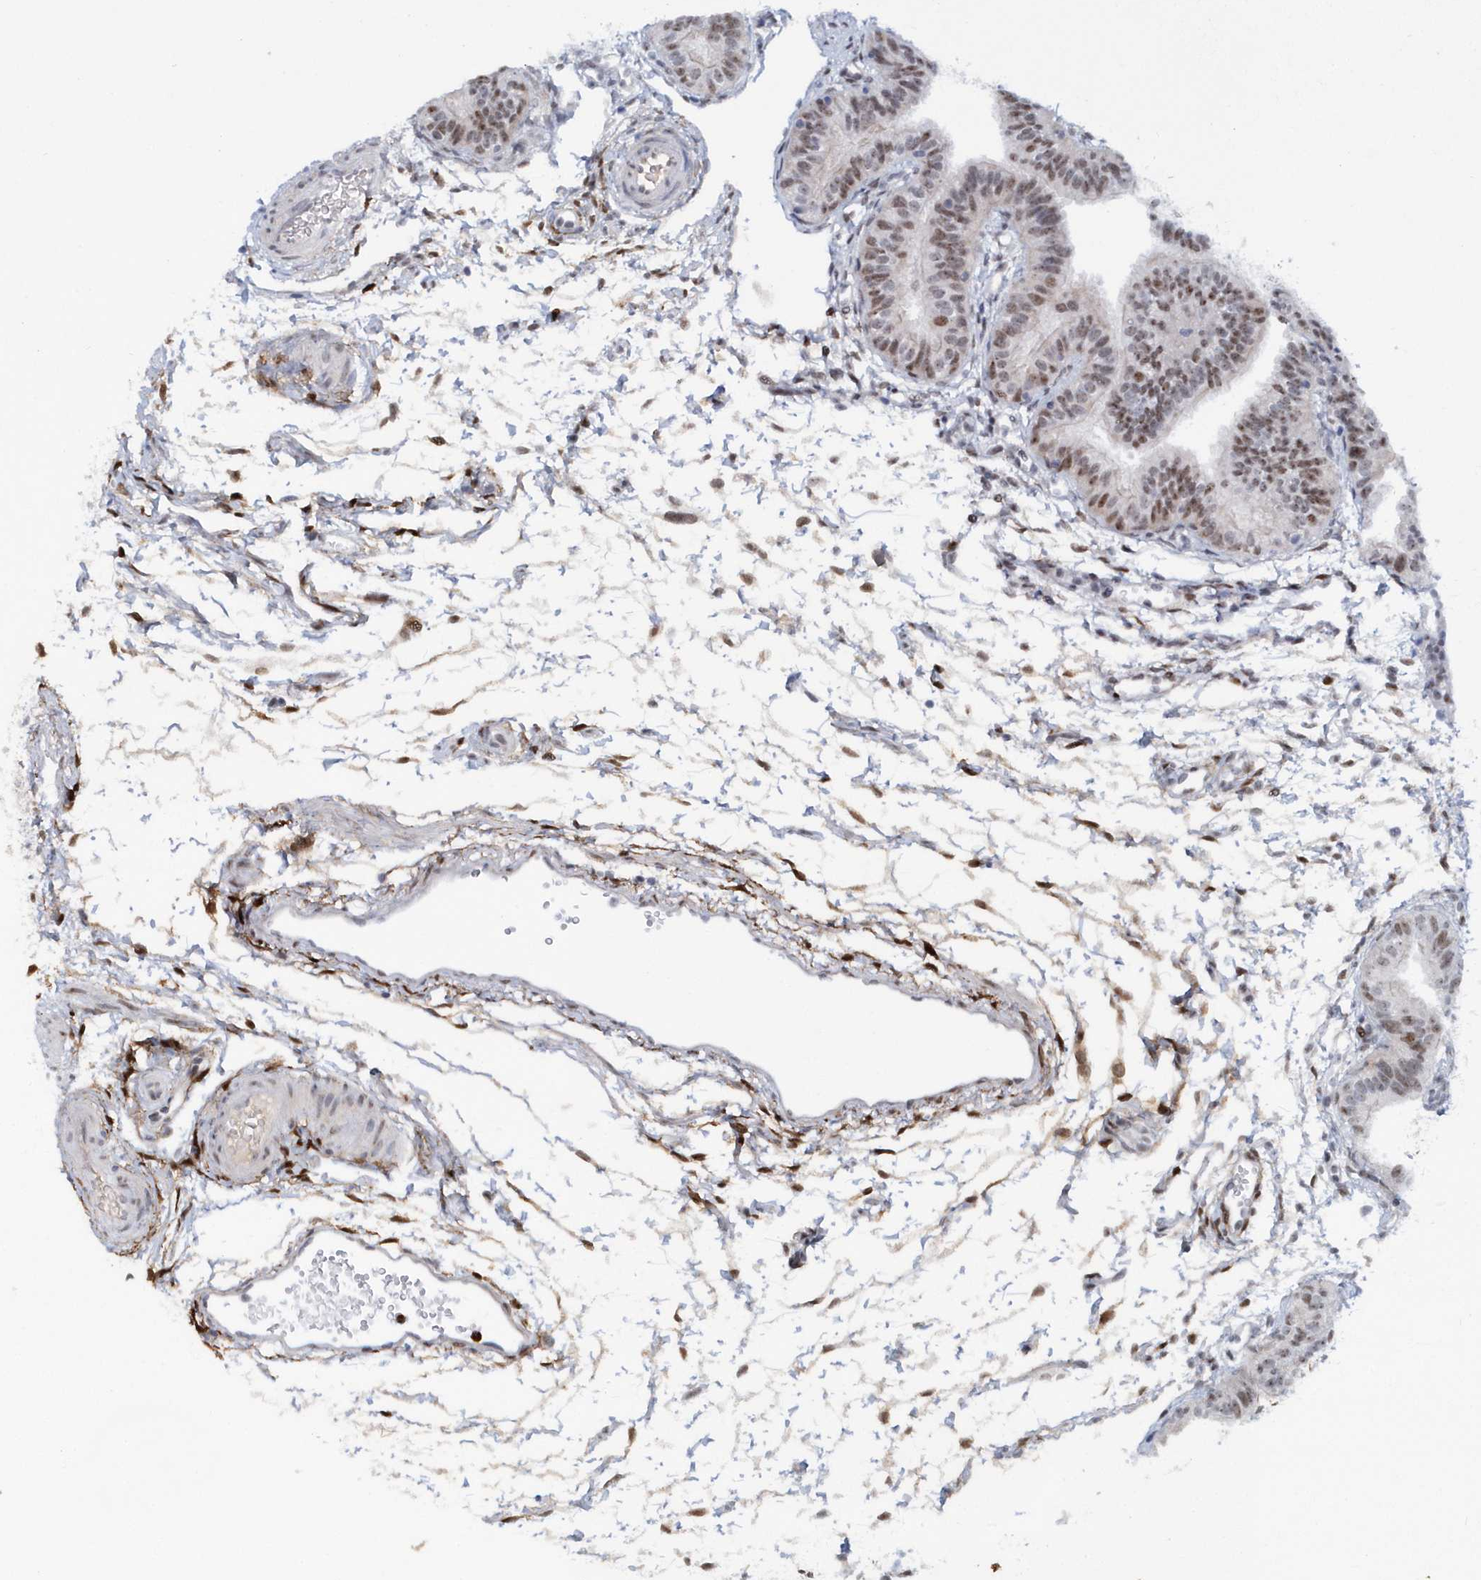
{"staining": {"intensity": "weak", "quantity": "25%-75%", "location": "nuclear"}, "tissue": "fallopian tube", "cell_type": "Glandular cells", "image_type": "normal", "snomed": [{"axis": "morphology", "description": "Normal tissue, NOS"}, {"axis": "topography", "description": "Fallopian tube"}], "caption": "A brown stain labels weak nuclear staining of a protein in glandular cells of benign fallopian tube. The staining was performed using DAB (3,3'-diaminobenzidine) to visualize the protein expression in brown, while the nuclei were stained in blue with hematoxylin (Magnification: 20x).", "gene": "ASCL4", "patient": {"sex": "female", "age": 35}}